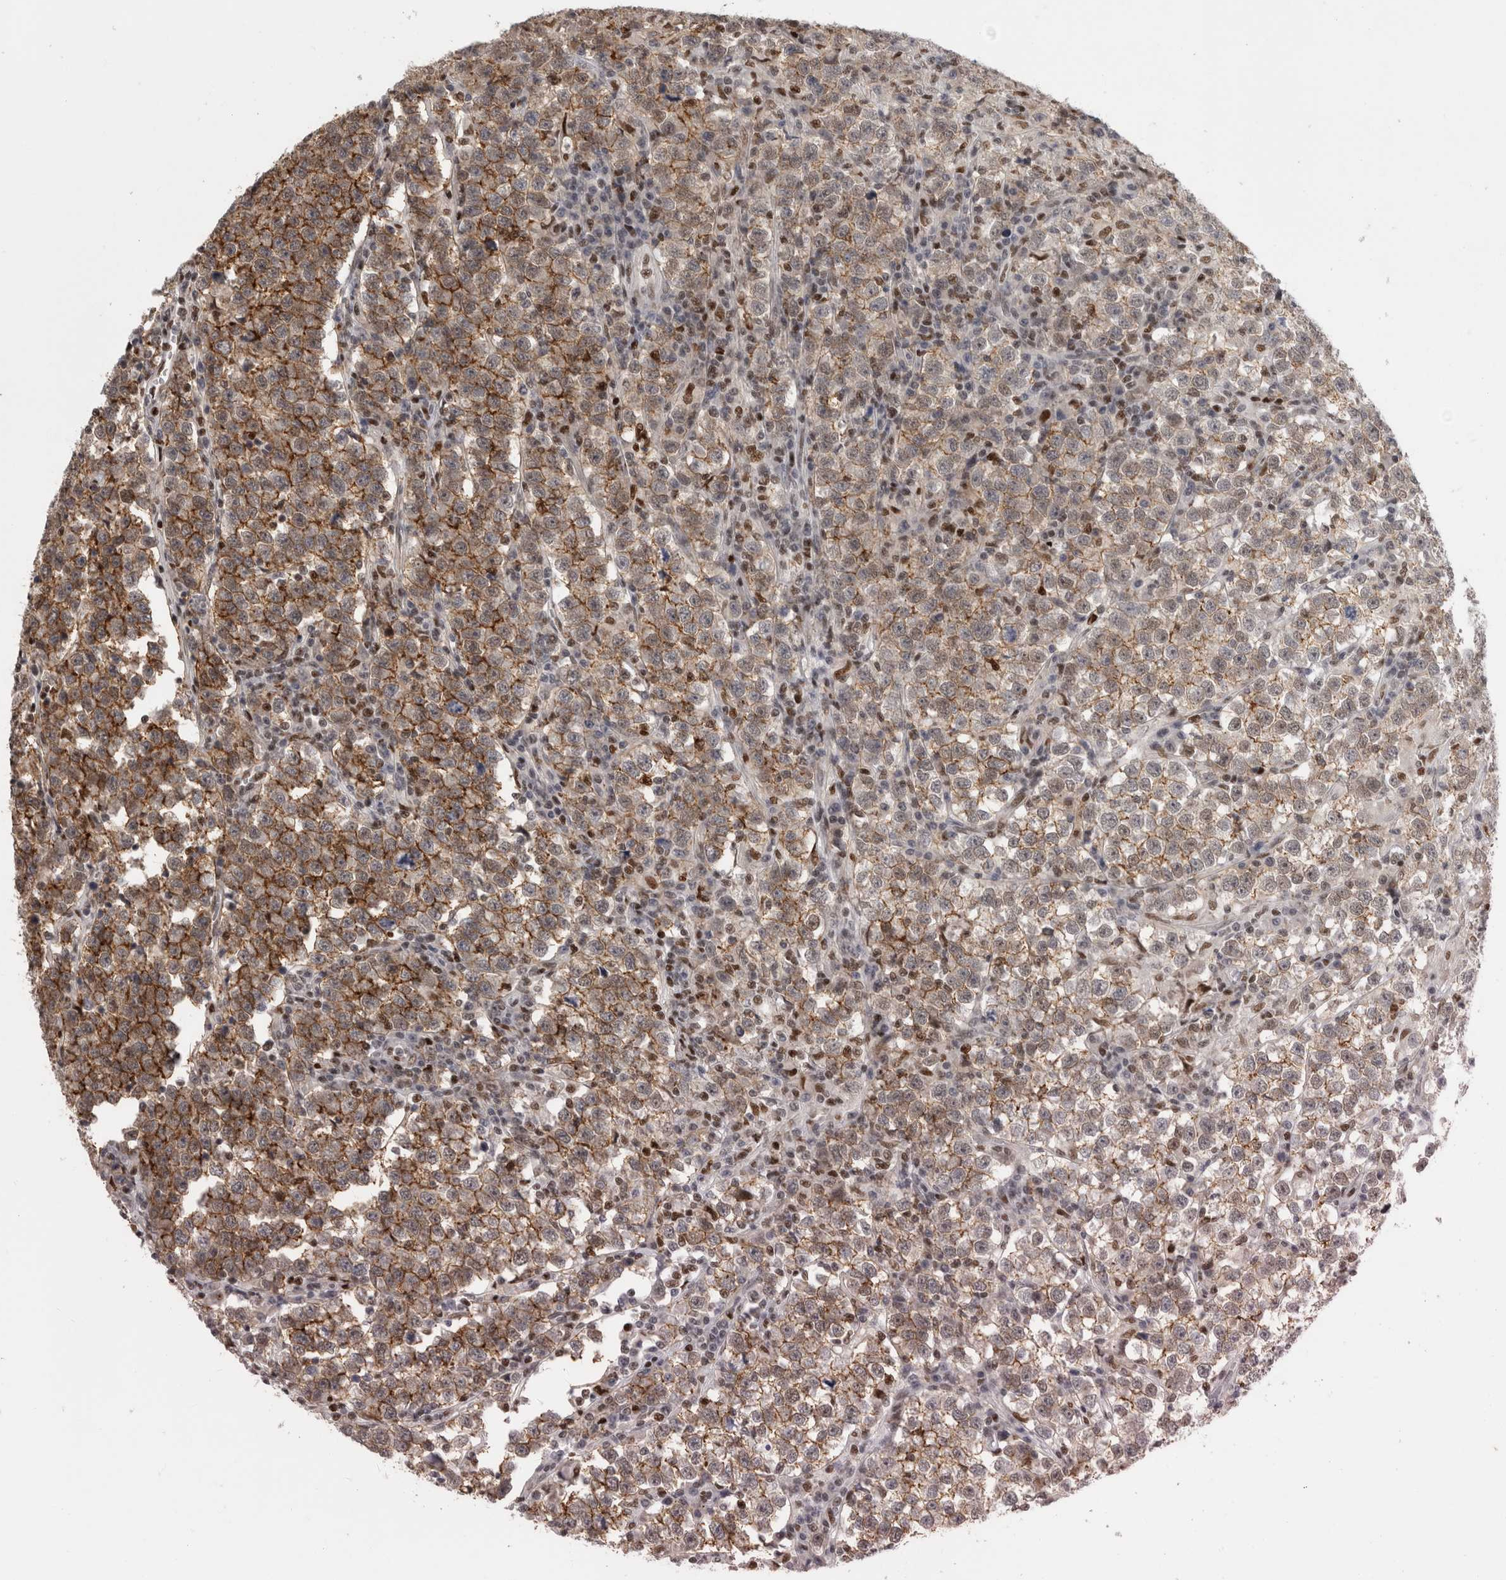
{"staining": {"intensity": "moderate", "quantity": ">75%", "location": "cytoplasmic/membranous"}, "tissue": "testis cancer", "cell_type": "Tumor cells", "image_type": "cancer", "snomed": [{"axis": "morphology", "description": "Normal tissue, NOS"}, {"axis": "morphology", "description": "Seminoma, NOS"}, {"axis": "topography", "description": "Testis"}], "caption": "A brown stain shows moderate cytoplasmic/membranous expression of a protein in seminoma (testis) tumor cells. The protein of interest is shown in brown color, while the nuclei are stained blue.", "gene": "SRARP", "patient": {"sex": "male", "age": 43}}